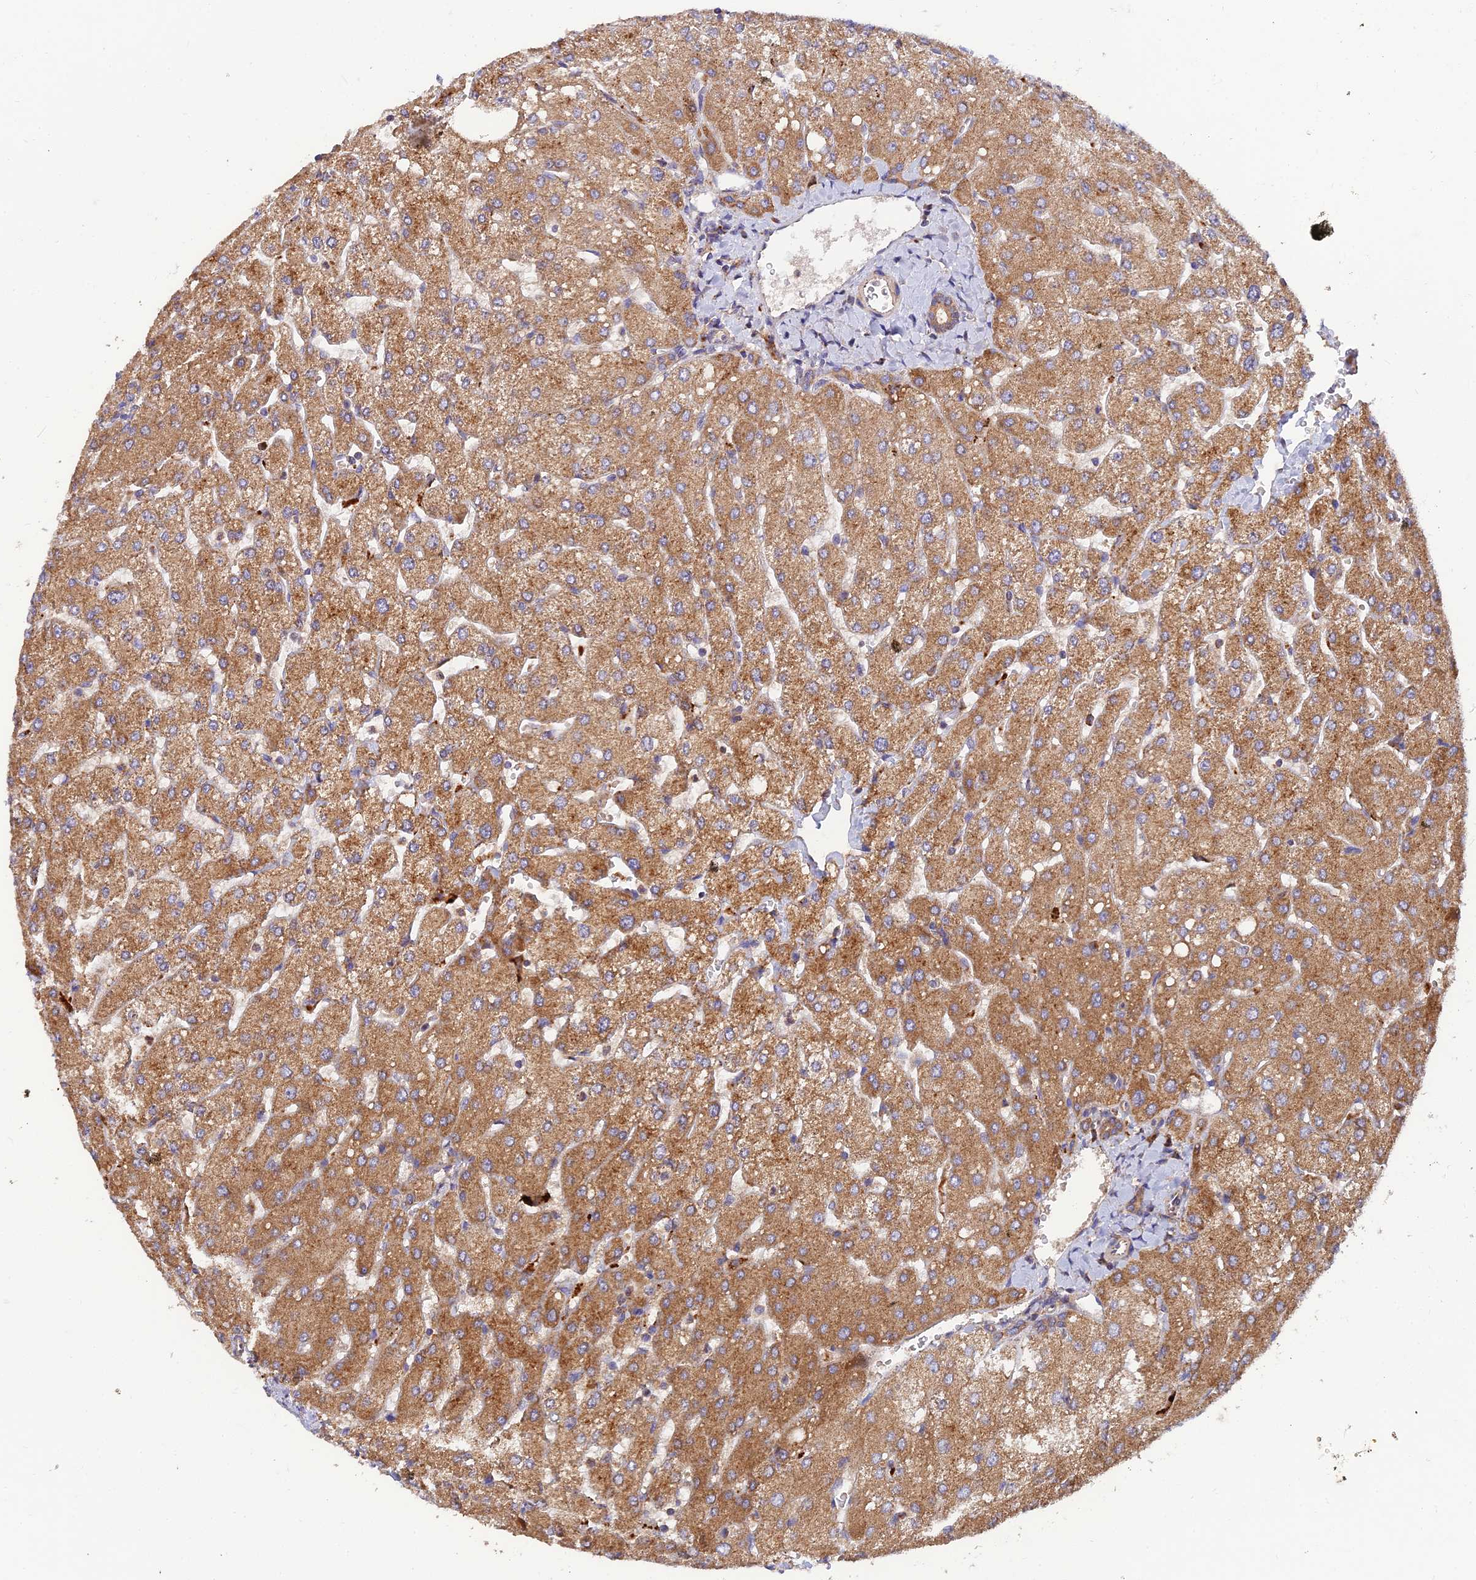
{"staining": {"intensity": "moderate", "quantity": ">75%", "location": "cytoplasmic/membranous"}, "tissue": "liver", "cell_type": "Cholangiocytes", "image_type": "normal", "snomed": [{"axis": "morphology", "description": "Normal tissue, NOS"}, {"axis": "topography", "description": "Liver"}], "caption": "About >75% of cholangiocytes in benign human liver display moderate cytoplasmic/membranous protein staining as visualized by brown immunohistochemical staining.", "gene": "PODNL1", "patient": {"sex": "male", "age": 55}}